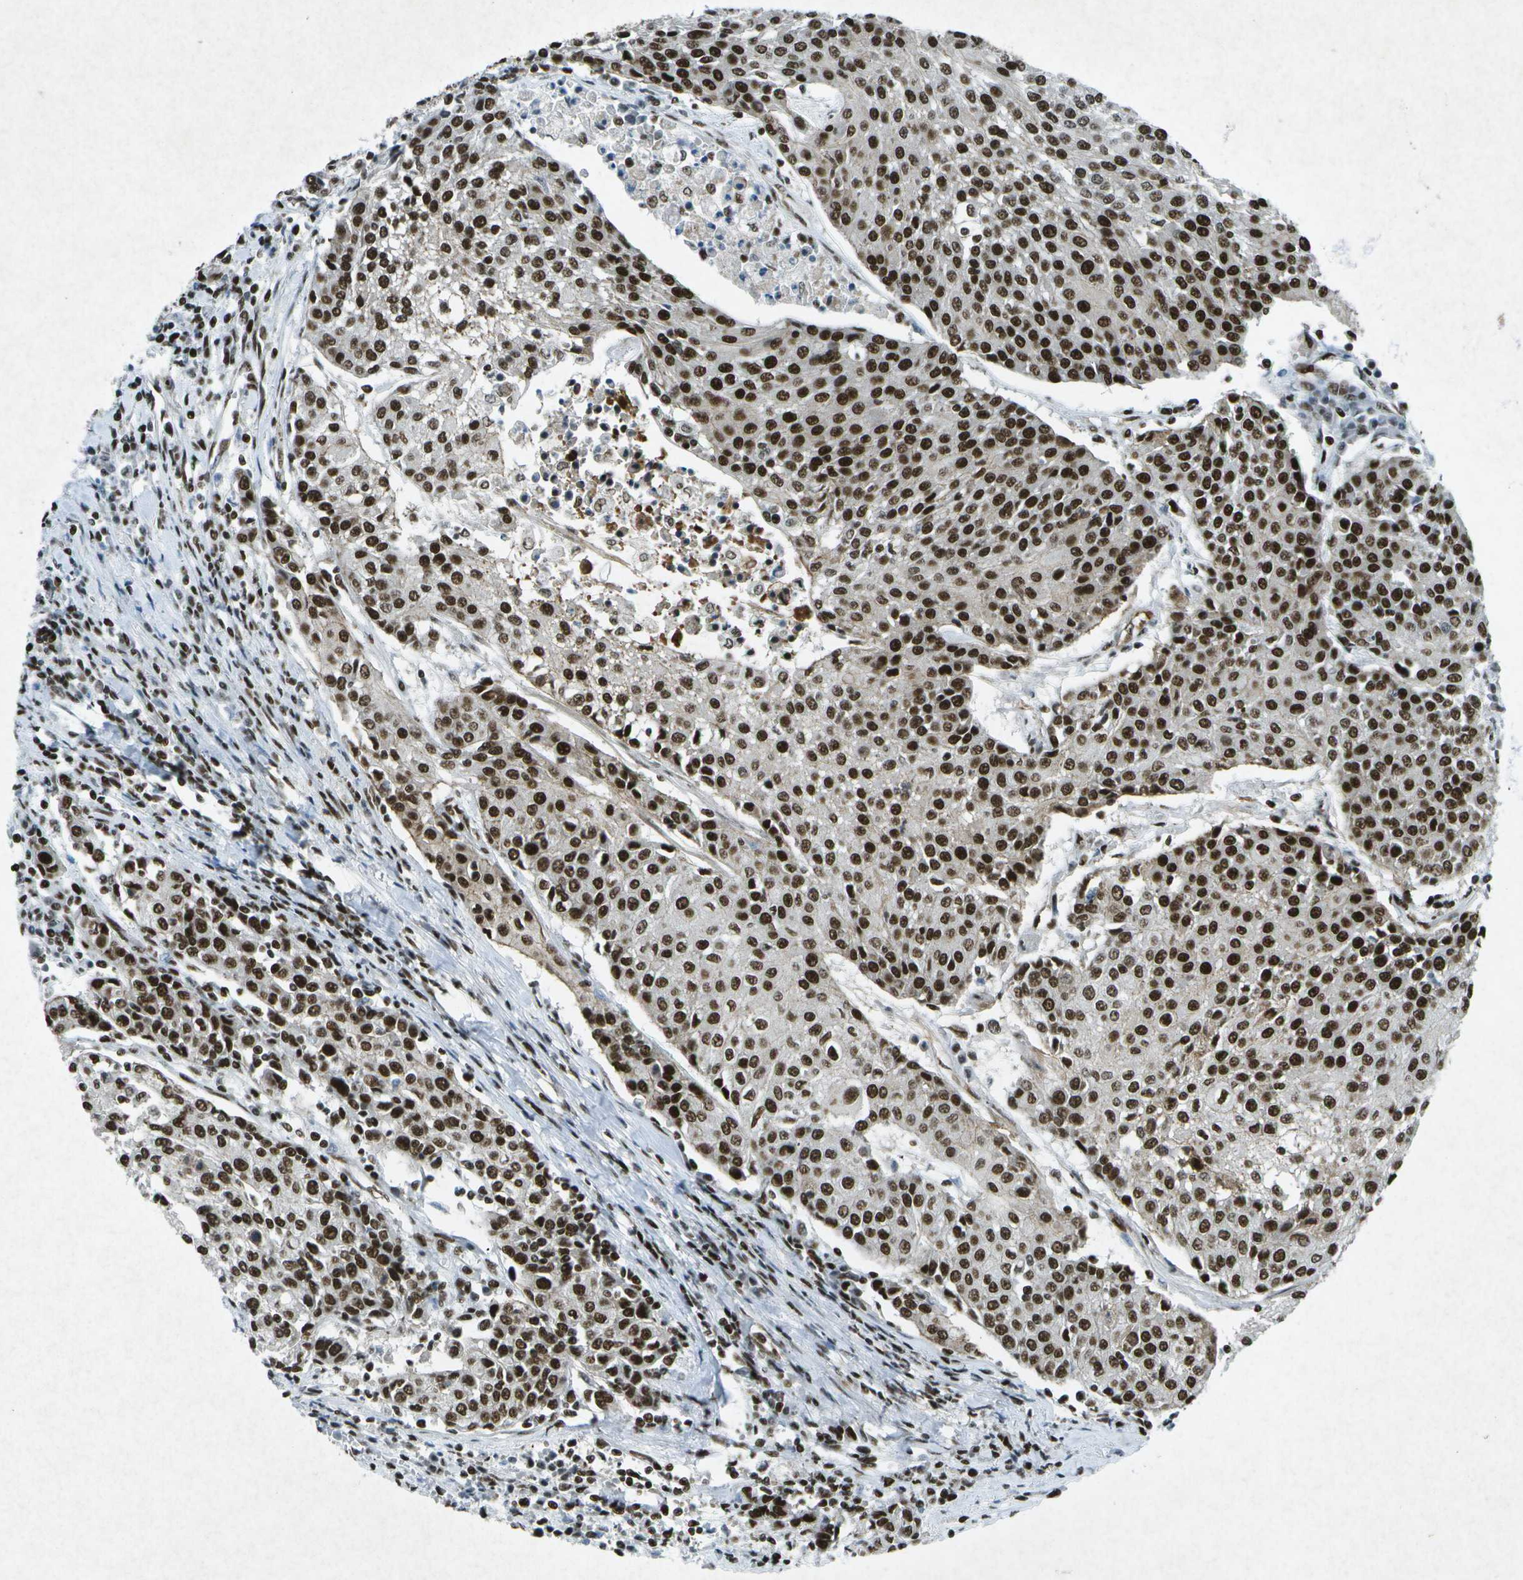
{"staining": {"intensity": "strong", "quantity": ">75%", "location": "nuclear"}, "tissue": "urothelial cancer", "cell_type": "Tumor cells", "image_type": "cancer", "snomed": [{"axis": "morphology", "description": "Urothelial carcinoma, High grade"}, {"axis": "topography", "description": "Urinary bladder"}], "caption": "DAB immunohistochemical staining of high-grade urothelial carcinoma reveals strong nuclear protein staining in about >75% of tumor cells. Nuclei are stained in blue.", "gene": "MTA2", "patient": {"sex": "female", "age": 85}}